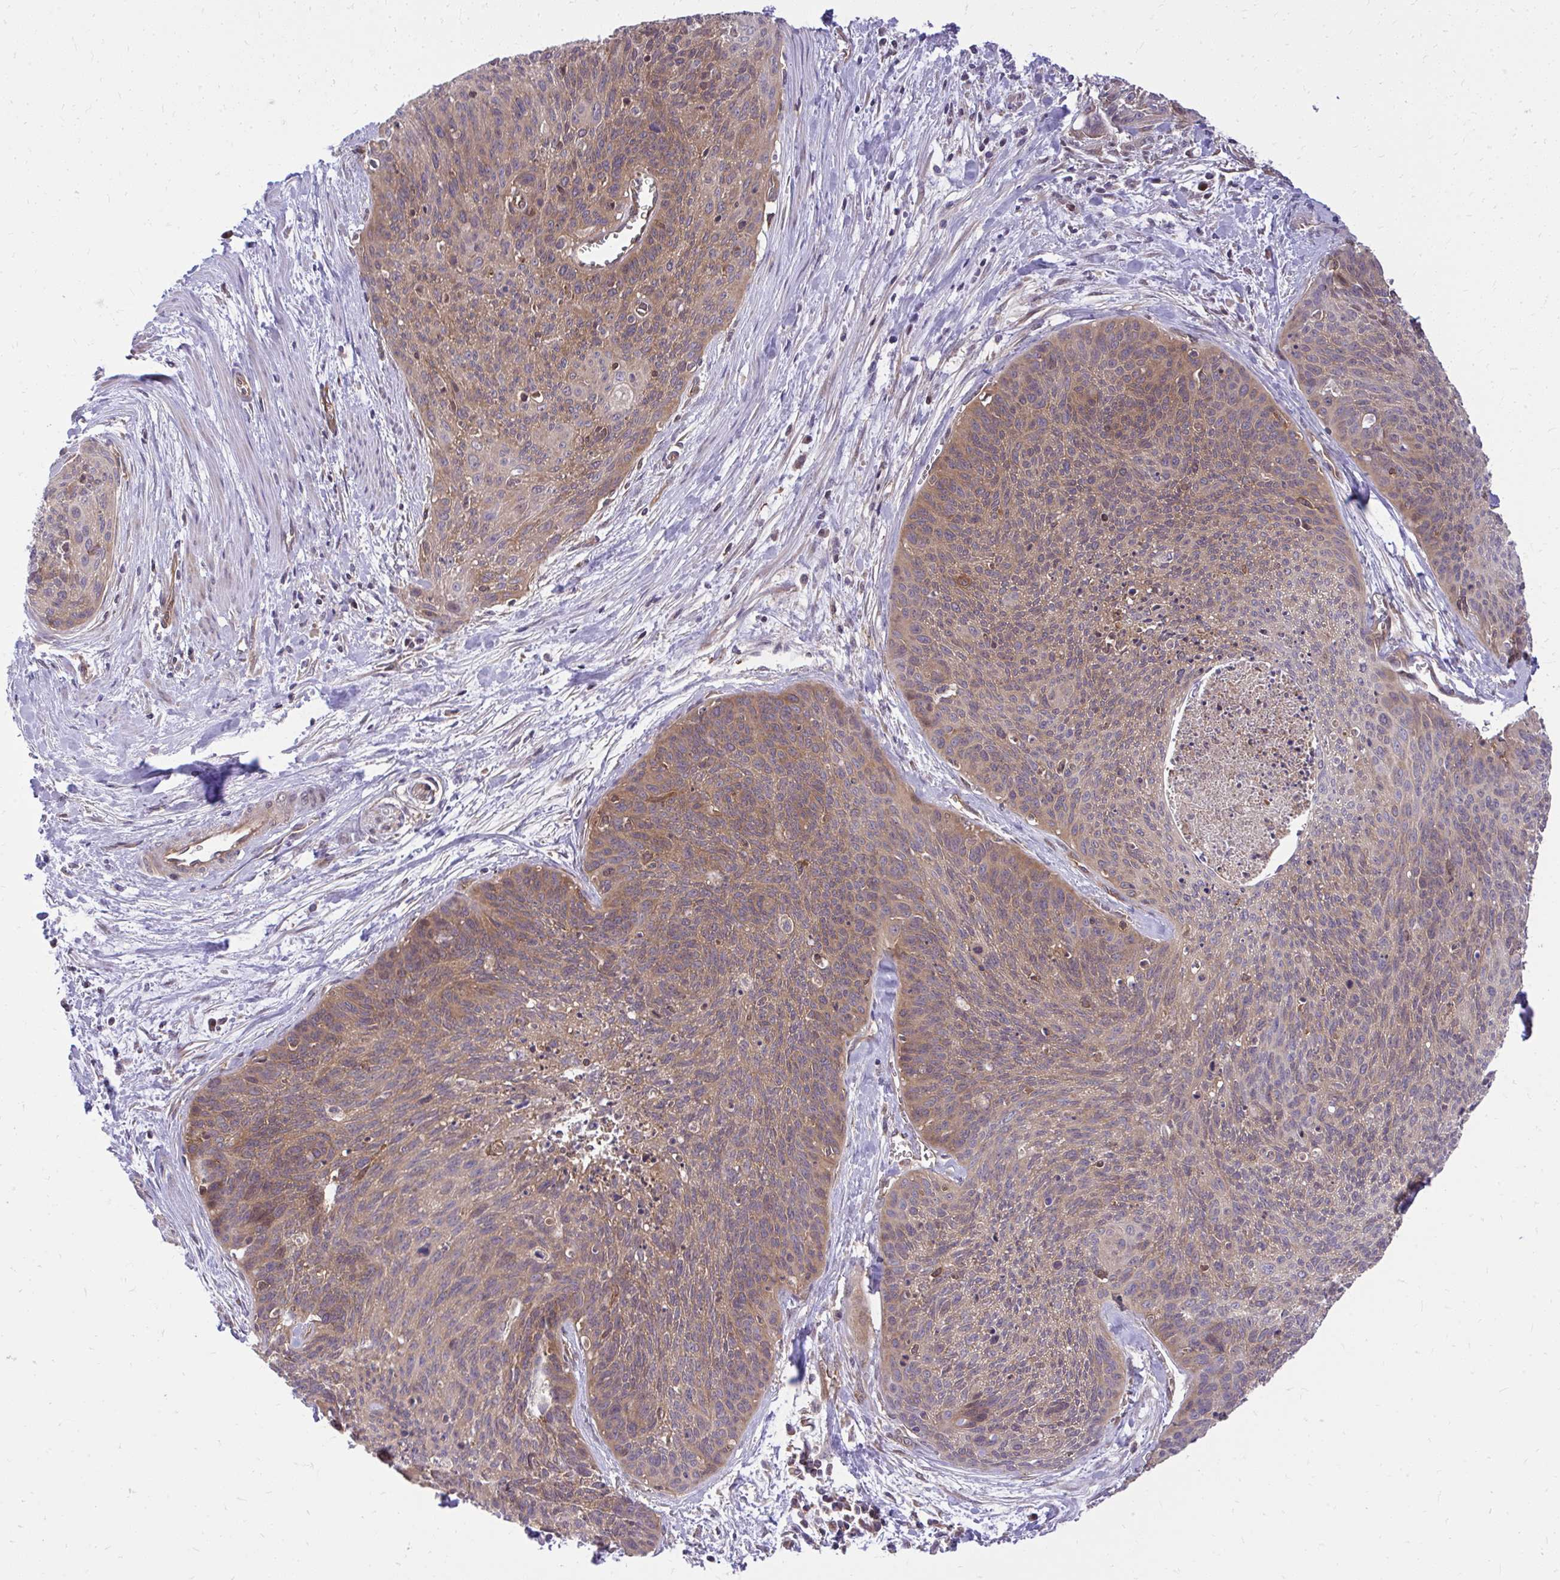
{"staining": {"intensity": "moderate", "quantity": ">75%", "location": "cytoplasmic/membranous"}, "tissue": "cervical cancer", "cell_type": "Tumor cells", "image_type": "cancer", "snomed": [{"axis": "morphology", "description": "Squamous cell carcinoma, NOS"}, {"axis": "topography", "description": "Cervix"}], "caption": "Tumor cells reveal medium levels of moderate cytoplasmic/membranous staining in about >75% of cells in cervical cancer. The protein of interest is stained brown, and the nuclei are stained in blue (DAB (3,3'-diaminobenzidine) IHC with brightfield microscopy, high magnification).", "gene": "PPP5C", "patient": {"sex": "female", "age": 55}}